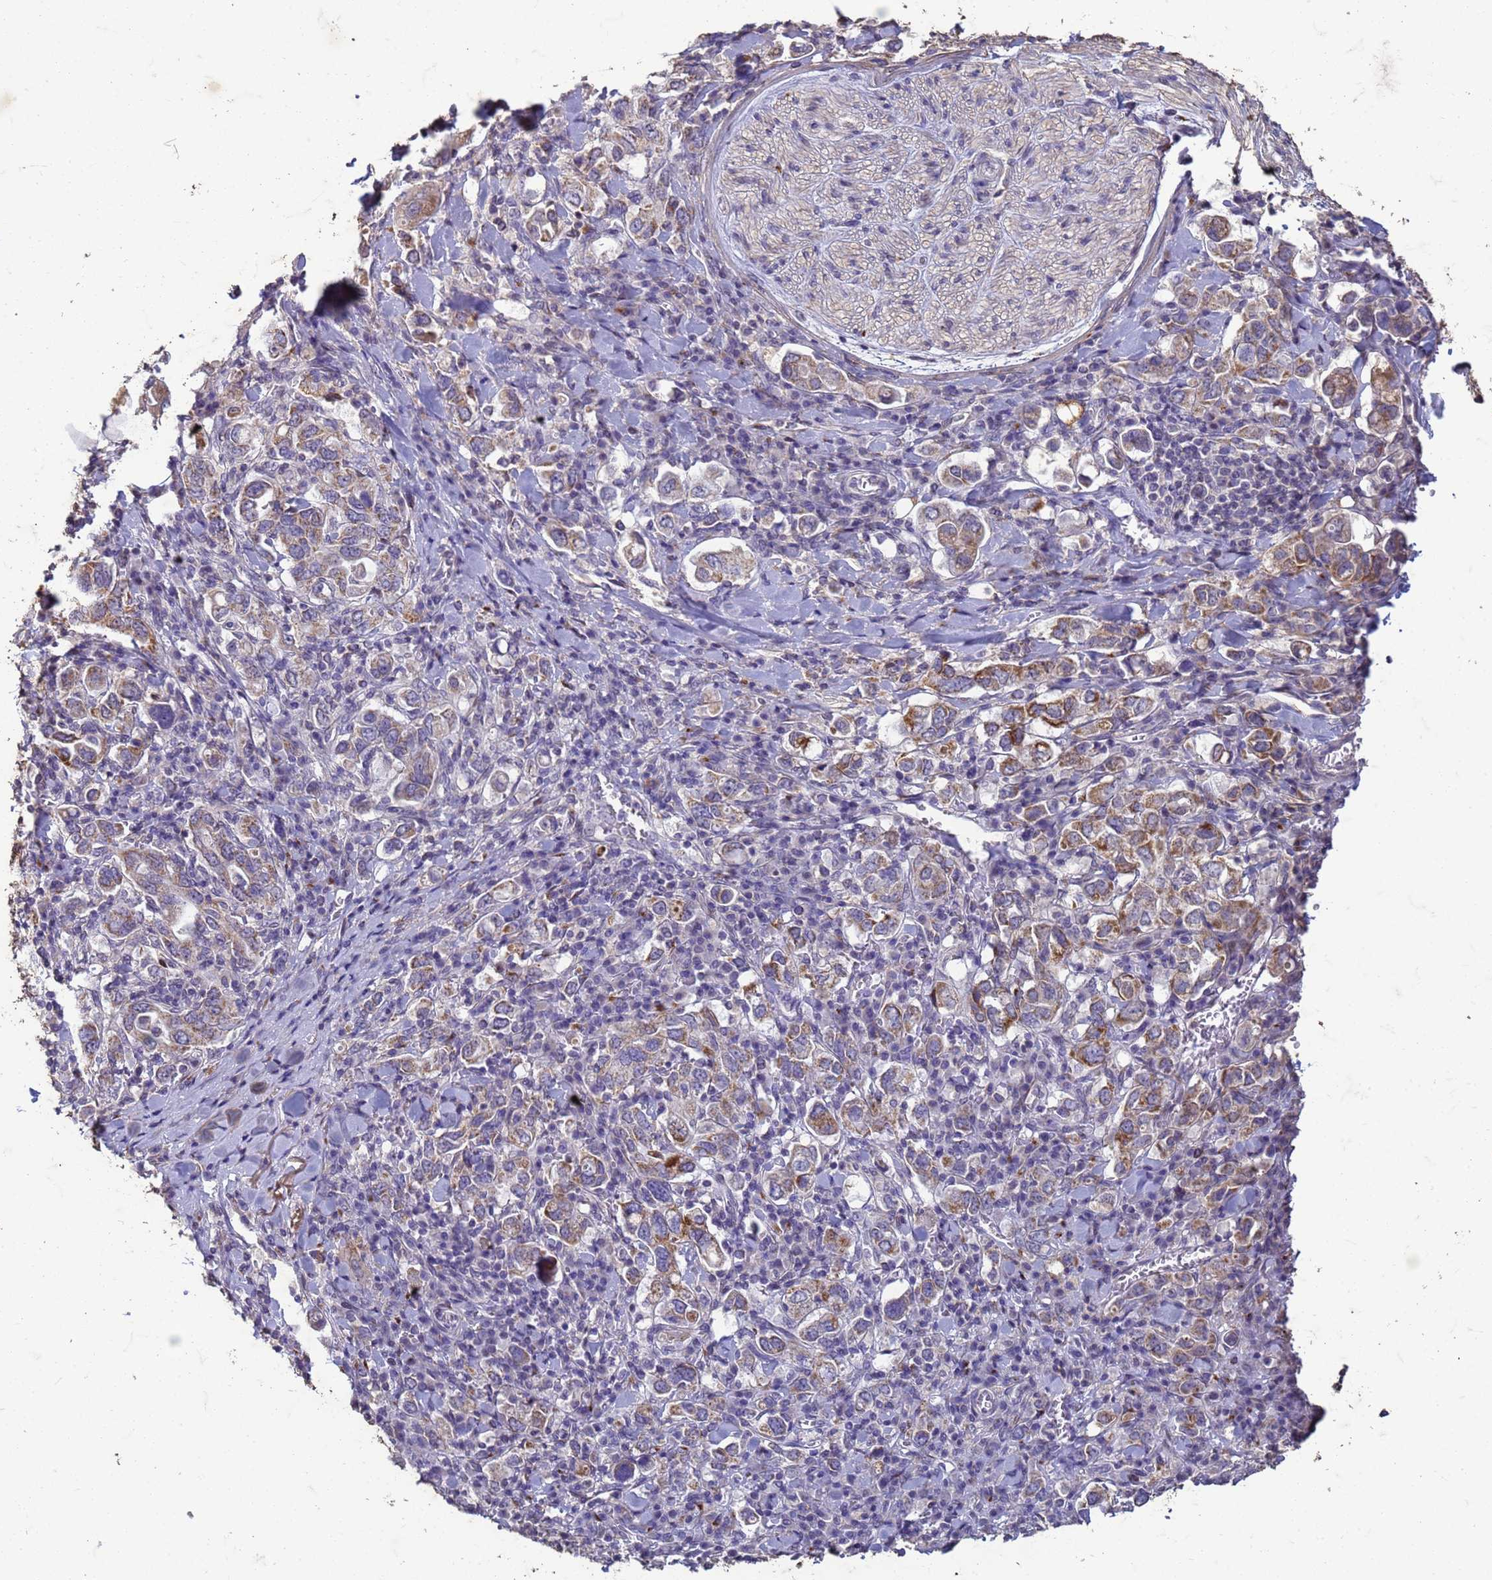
{"staining": {"intensity": "moderate", "quantity": "25%-75%", "location": "cytoplasmic/membranous"}, "tissue": "stomach cancer", "cell_type": "Tumor cells", "image_type": "cancer", "snomed": [{"axis": "morphology", "description": "Adenocarcinoma, NOS"}, {"axis": "topography", "description": "Stomach, upper"}], "caption": "Protein staining exhibits moderate cytoplasmic/membranous staining in approximately 25%-75% of tumor cells in adenocarcinoma (stomach).", "gene": "SLC25A15", "patient": {"sex": "male", "age": 62}}